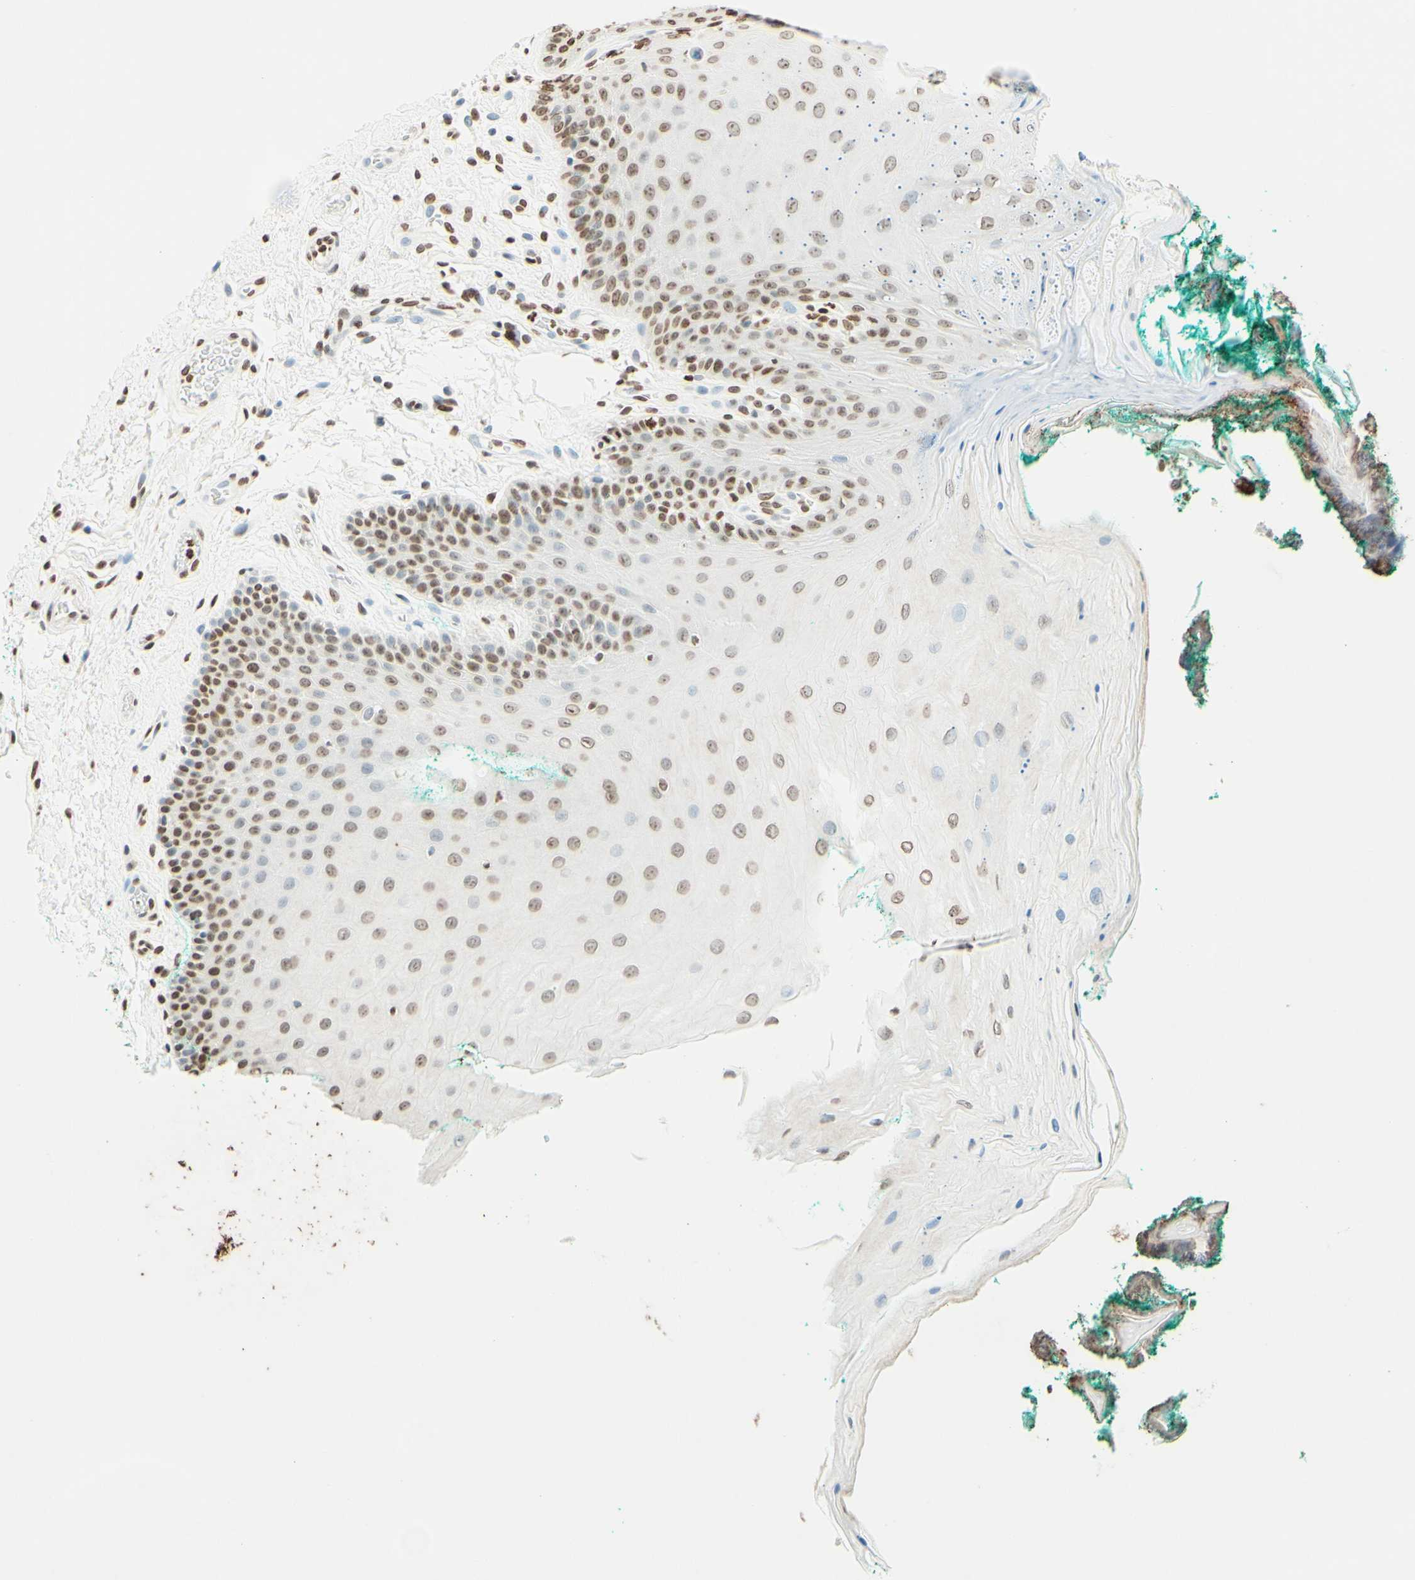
{"staining": {"intensity": "moderate", "quantity": "25%-75%", "location": "nuclear"}, "tissue": "oral mucosa", "cell_type": "Squamous epithelial cells", "image_type": "normal", "snomed": [{"axis": "morphology", "description": "Normal tissue, NOS"}, {"axis": "topography", "description": "Skeletal muscle"}, {"axis": "topography", "description": "Oral tissue"}], "caption": "This is an image of IHC staining of unremarkable oral mucosa, which shows moderate positivity in the nuclear of squamous epithelial cells.", "gene": "MSH2", "patient": {"sex": "male", "age": 58}}